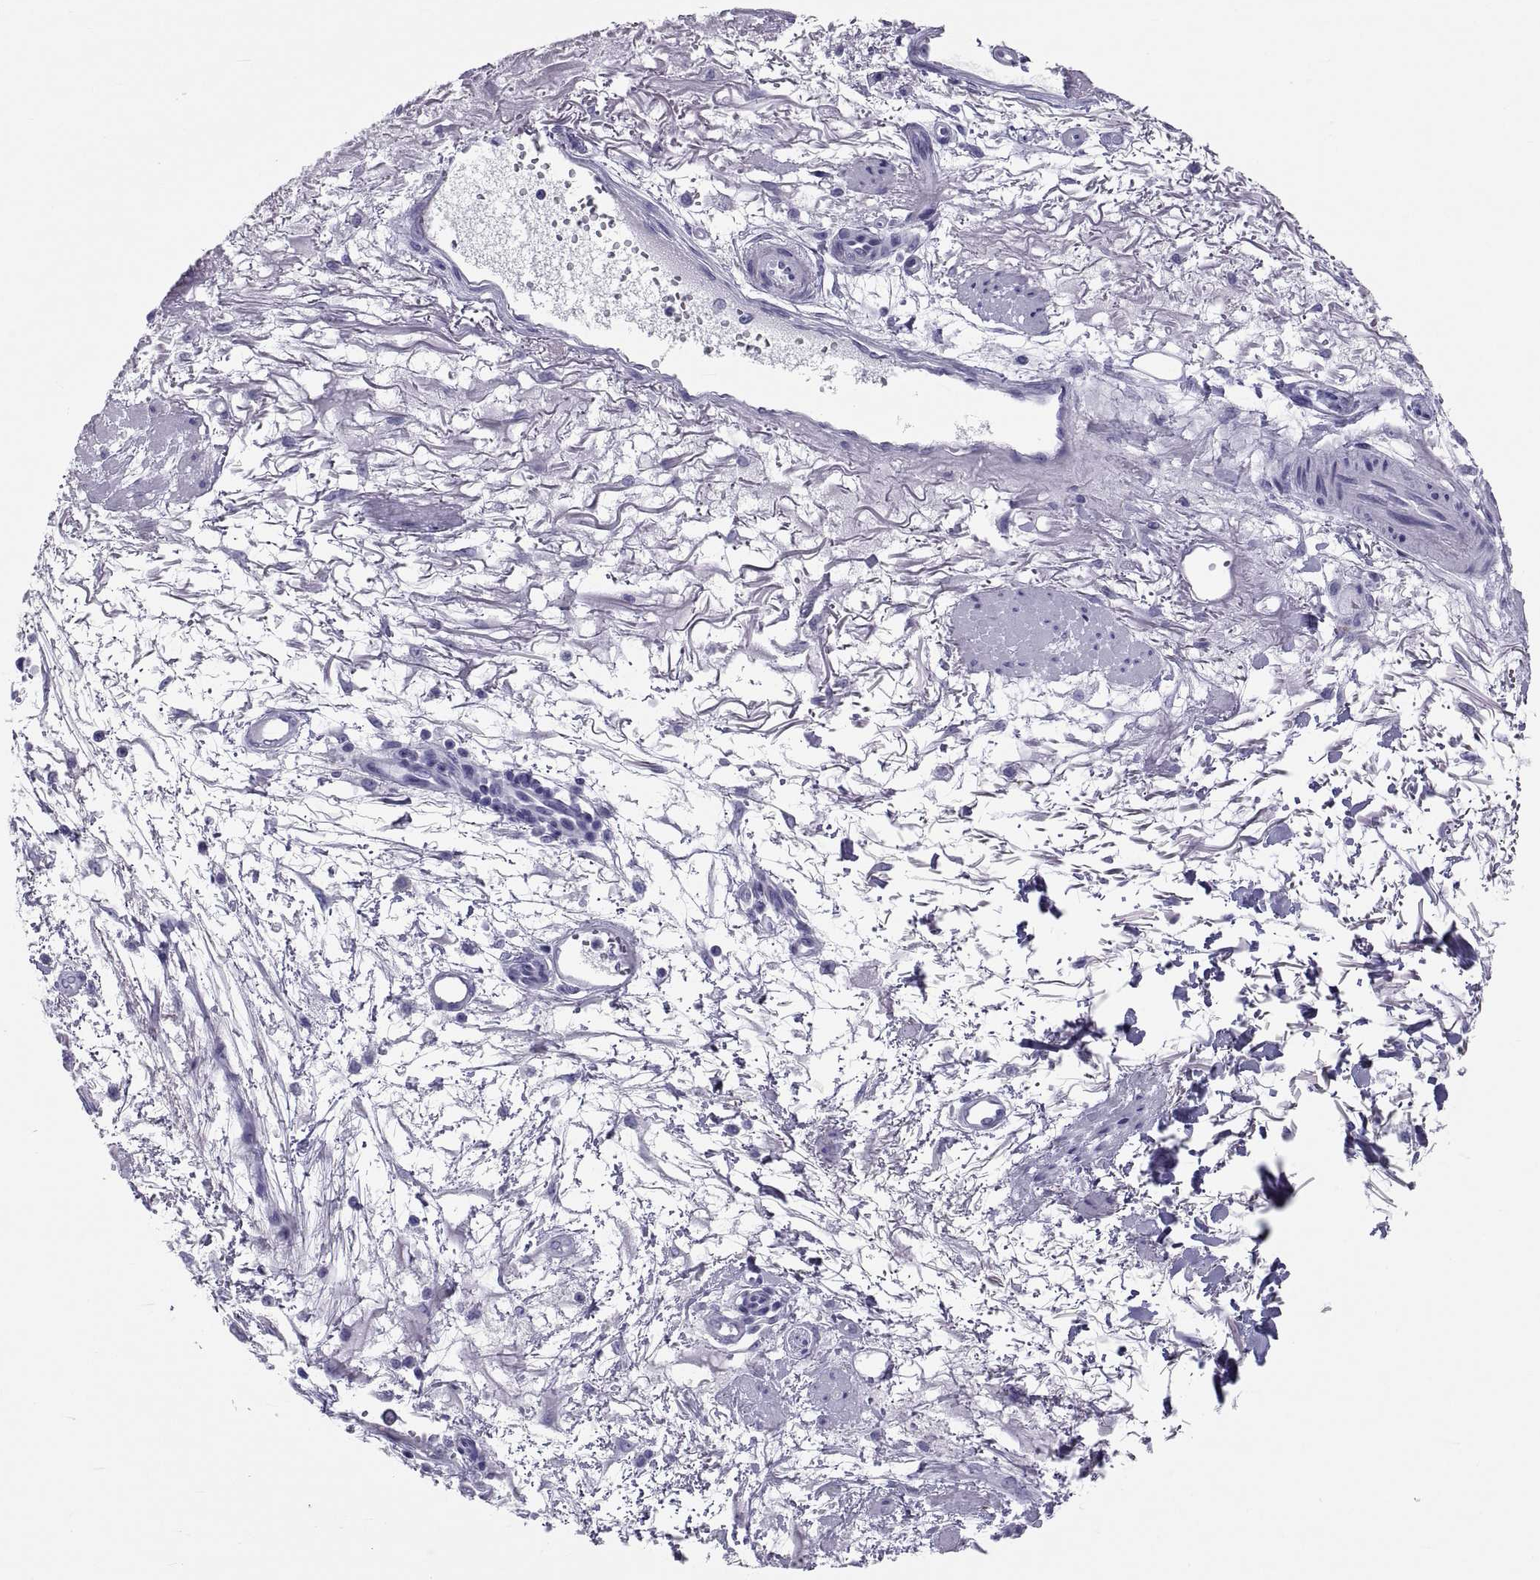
{"staining": {"intensity": "negative", "quantity": "none", "location": "none"}, "tissue": "melanoma", "cell_type": "Tumor cells", "image_type": "cancer", "snomed": [{"axis": "morphology", "description": "Malignant melanoma, NOS"}, {"axis": "topography", "description": "Skin"}], "caption": "Tumor cells are negative for protein expression in human malignant melanoma.", "gene": "DEFB129", "patient": {"sex": "female", "age": 95}}